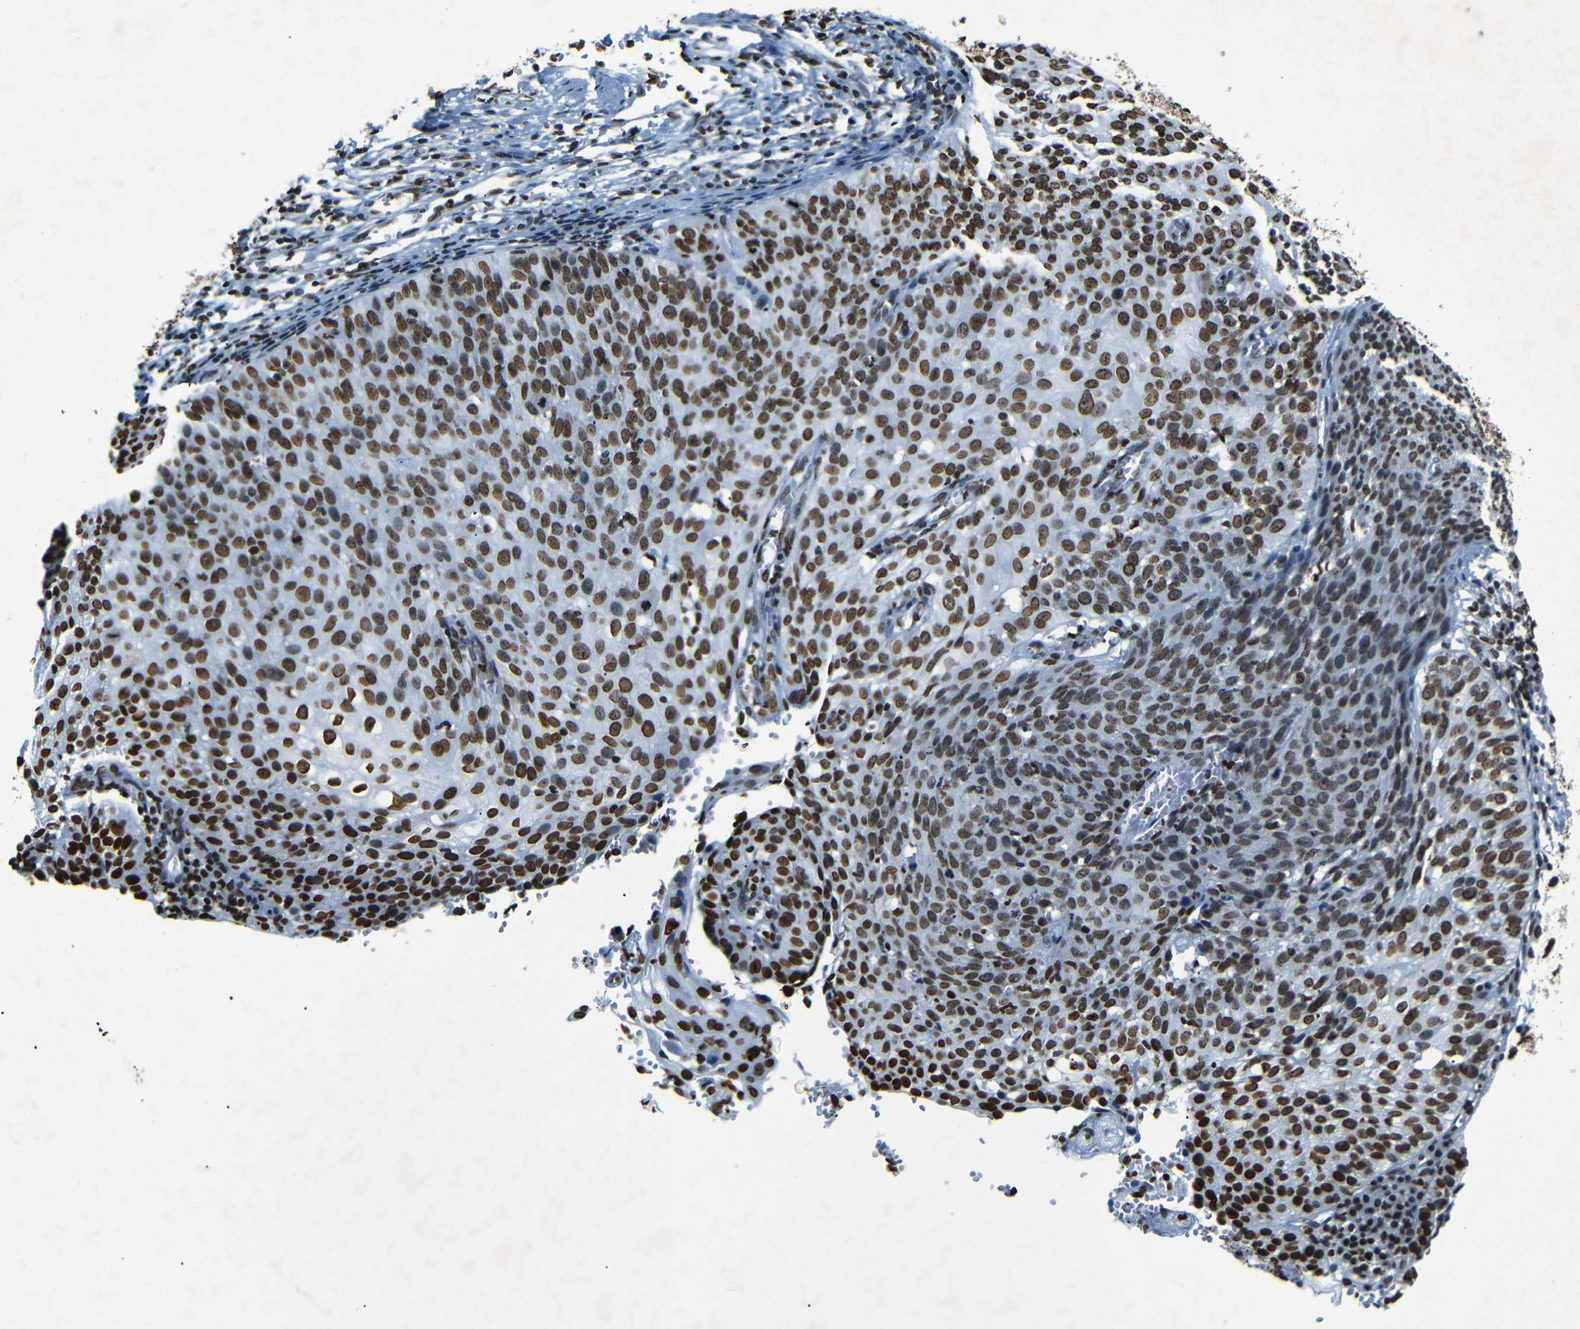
{"staining": {"intensity": "moderate", "quantity": ">75%", "location": "nuclear"}, "tissue": "cervical cancer", "cell_type": "Tumor cells", "image_type": "cancer", "snomed": [{"axis": "morphology", "description": "Squamous cell carcinoma, NOS"}, {"axis": "topography", "description": "Cervix"}], "caption": "There is medium levels of moderate nuclear staining in tumor cells of cervical squamous cell carcinoma, as demonstrated by immunohistochemical staining (brown color).", "gene": "HMGN1", "patient": {"sex": "female", "age": 38}}